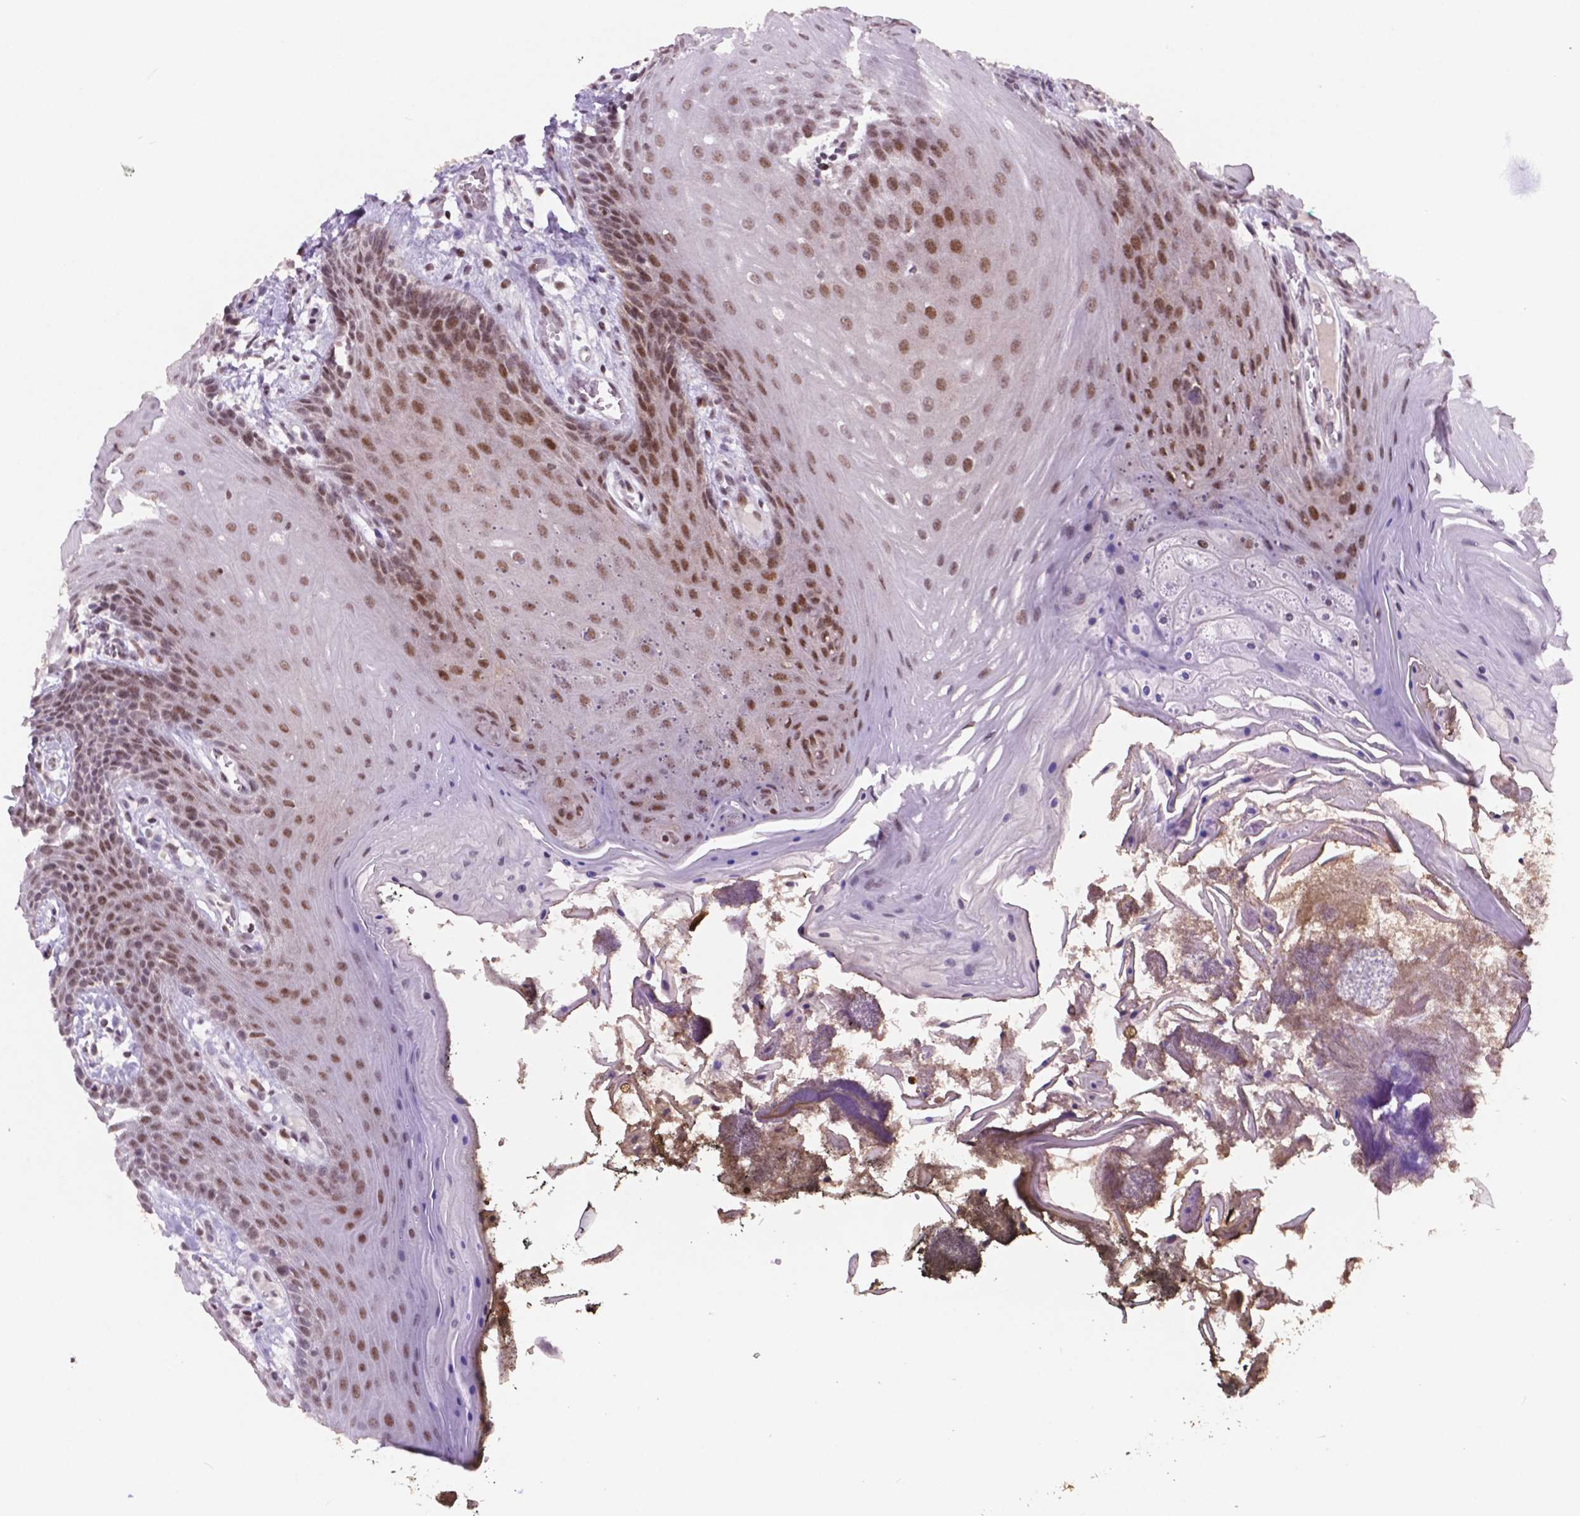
{"staining": {"intensity": "moderate", "quantity": ">75%", "location": "nuclear"}, "tissue": "oral mucosa", "cell_type": "Squamous epithelial cells", "image_type": "normal", "snomed": [{"axis": "morphology", "description": "Normal tissue, NOS"}, {"axis": "topography", "description": "Oral tissue"}], "caption": "Immunohistochemistry of unremarkable human oral mucosa shows medium levels of moderate nuclear positivity in approximately >75% of squamous epithelial cells. Nuclei are stained in blue.", "gene": "NCOR1", "patient": {"sex": "male", "age": 9}}